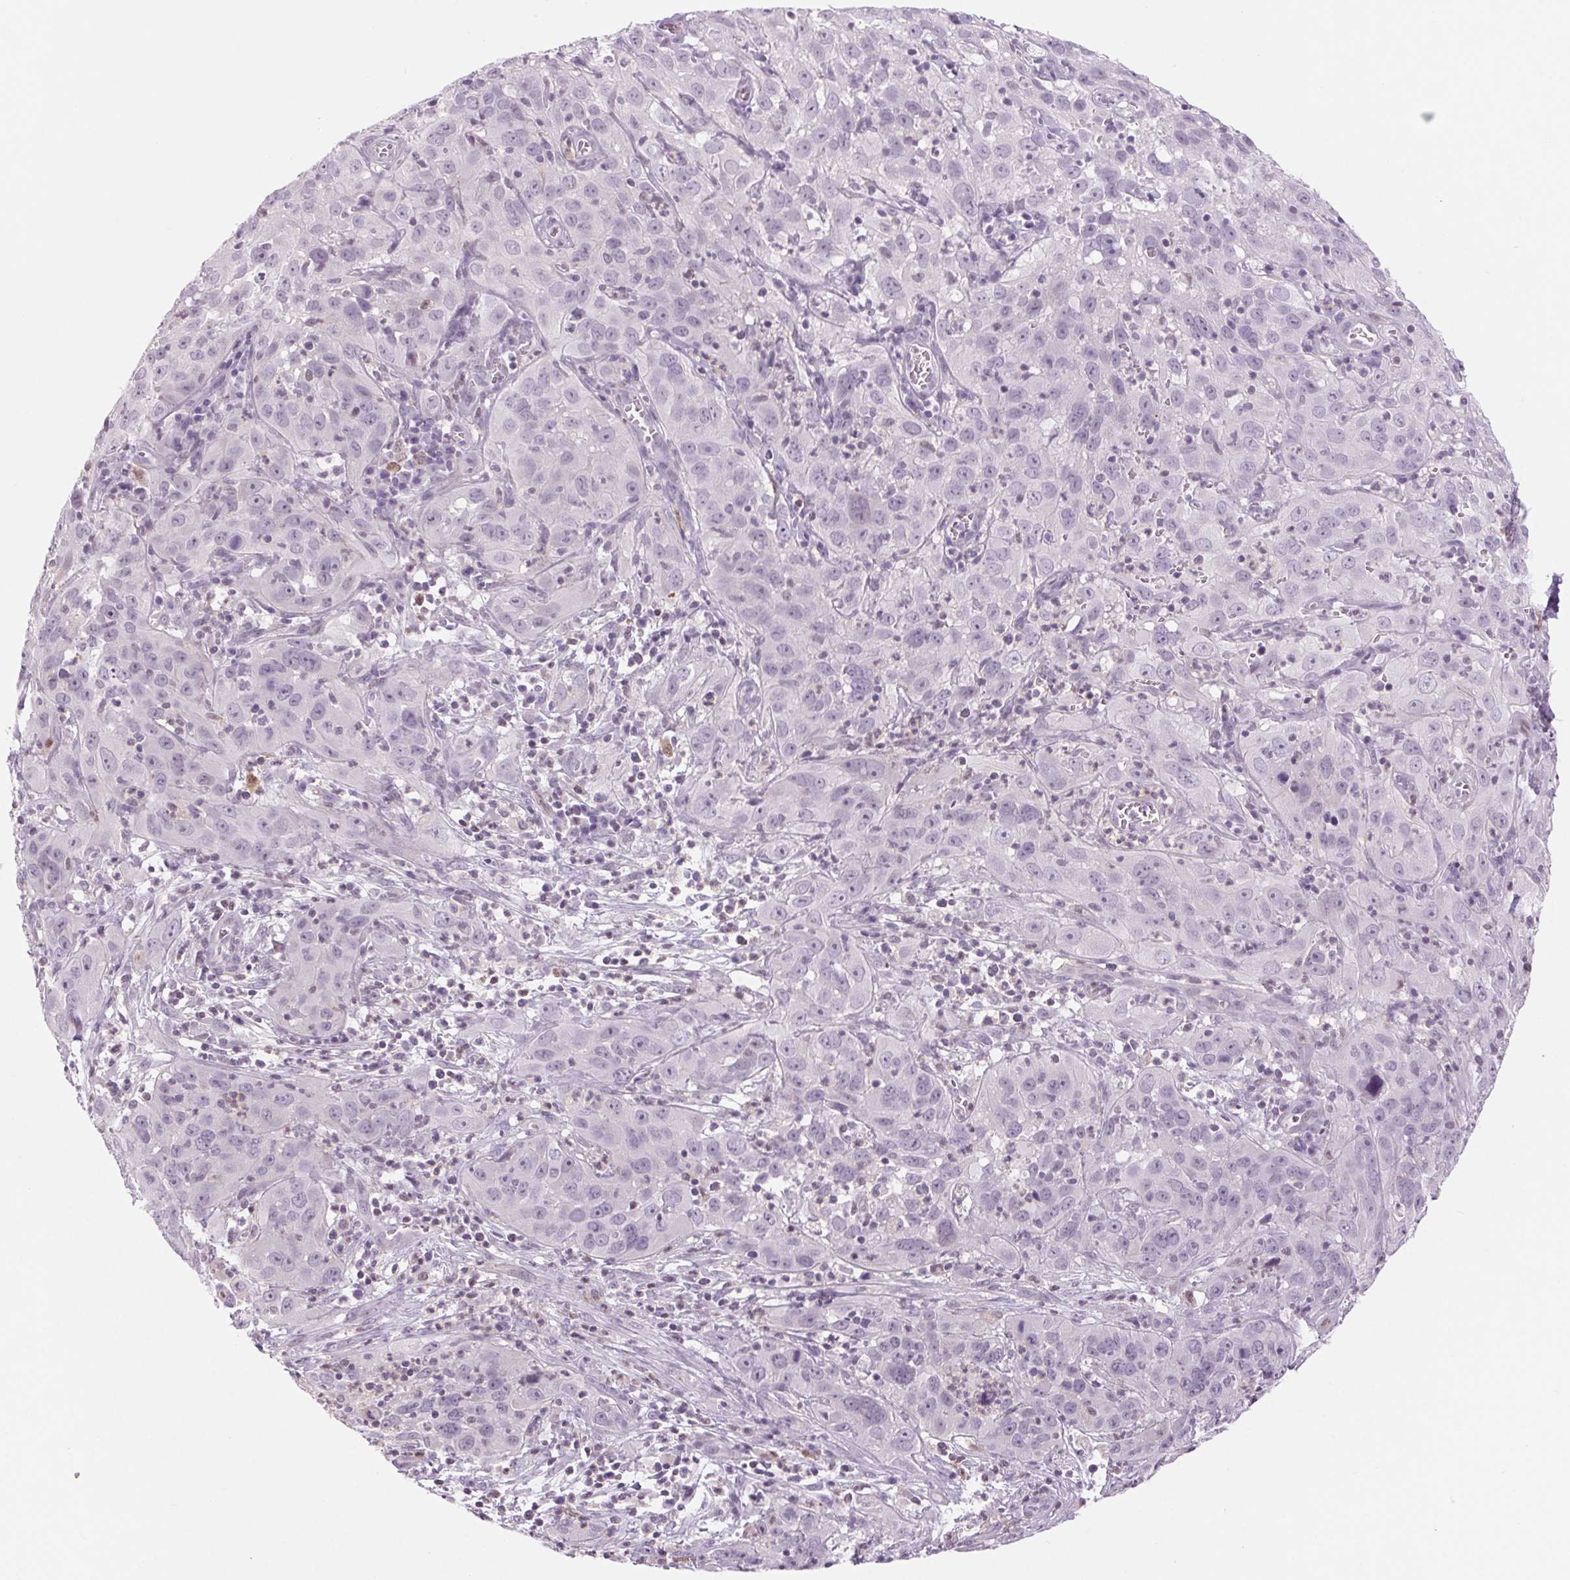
{"staining": {"intensity": "negative", "quantity": "none", "location": "none"}, "tissue": "cervical cancer", "cell_type": "Tumor cells", "image_type": "cancer", "snomed": [{"axis": "morphology", "description": "Squamous cell carcinoma, NOS"}, {"axis": "topography", "description": "Cervix"}], "caption": "An image of cervical cancer (squamous cell carcinoma) stained for a protein exhibits no brown staining in tumor cells.", "gene": "SLC6A19", "patient": {"sex": "female", "age": 32}}